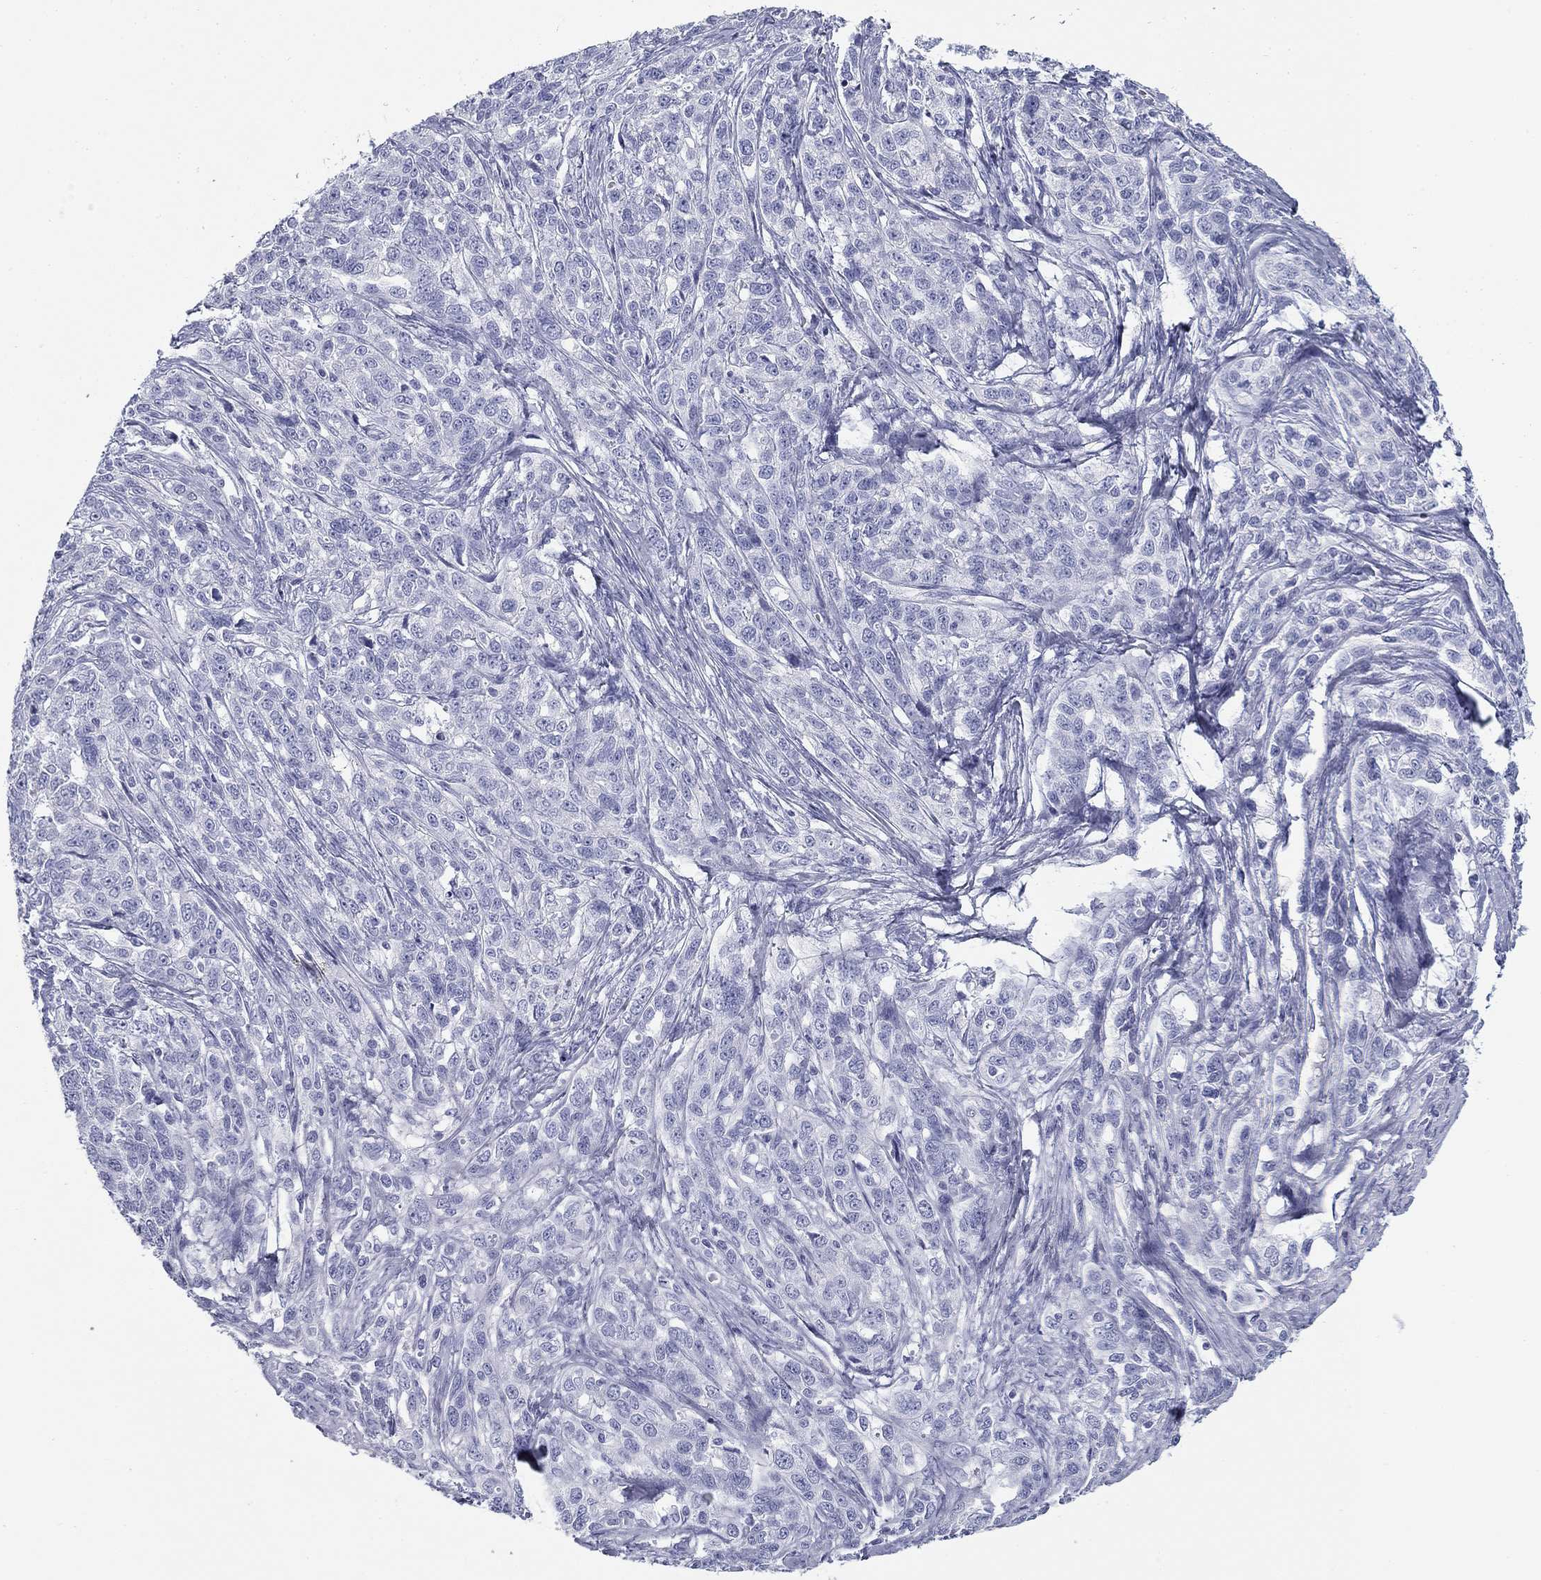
{"staining": {"intensity": "negative", "quantity": "none", "location": "none"}, "tissue": "ovarian cancer", "cell_type": "Tumor cells", "image_type": "cancer", "snomed": [{"axis": "morphology", "description": "Cystadenocarcinoma, serous, NOS"}, {"axis": "topography", "description": "Ovary"}], "caption": "IHC of ovarian cancer exhibits no positivity in tumor cells.", "gene": "ZP2", "patient": {"sex": "female", "age": 71}}